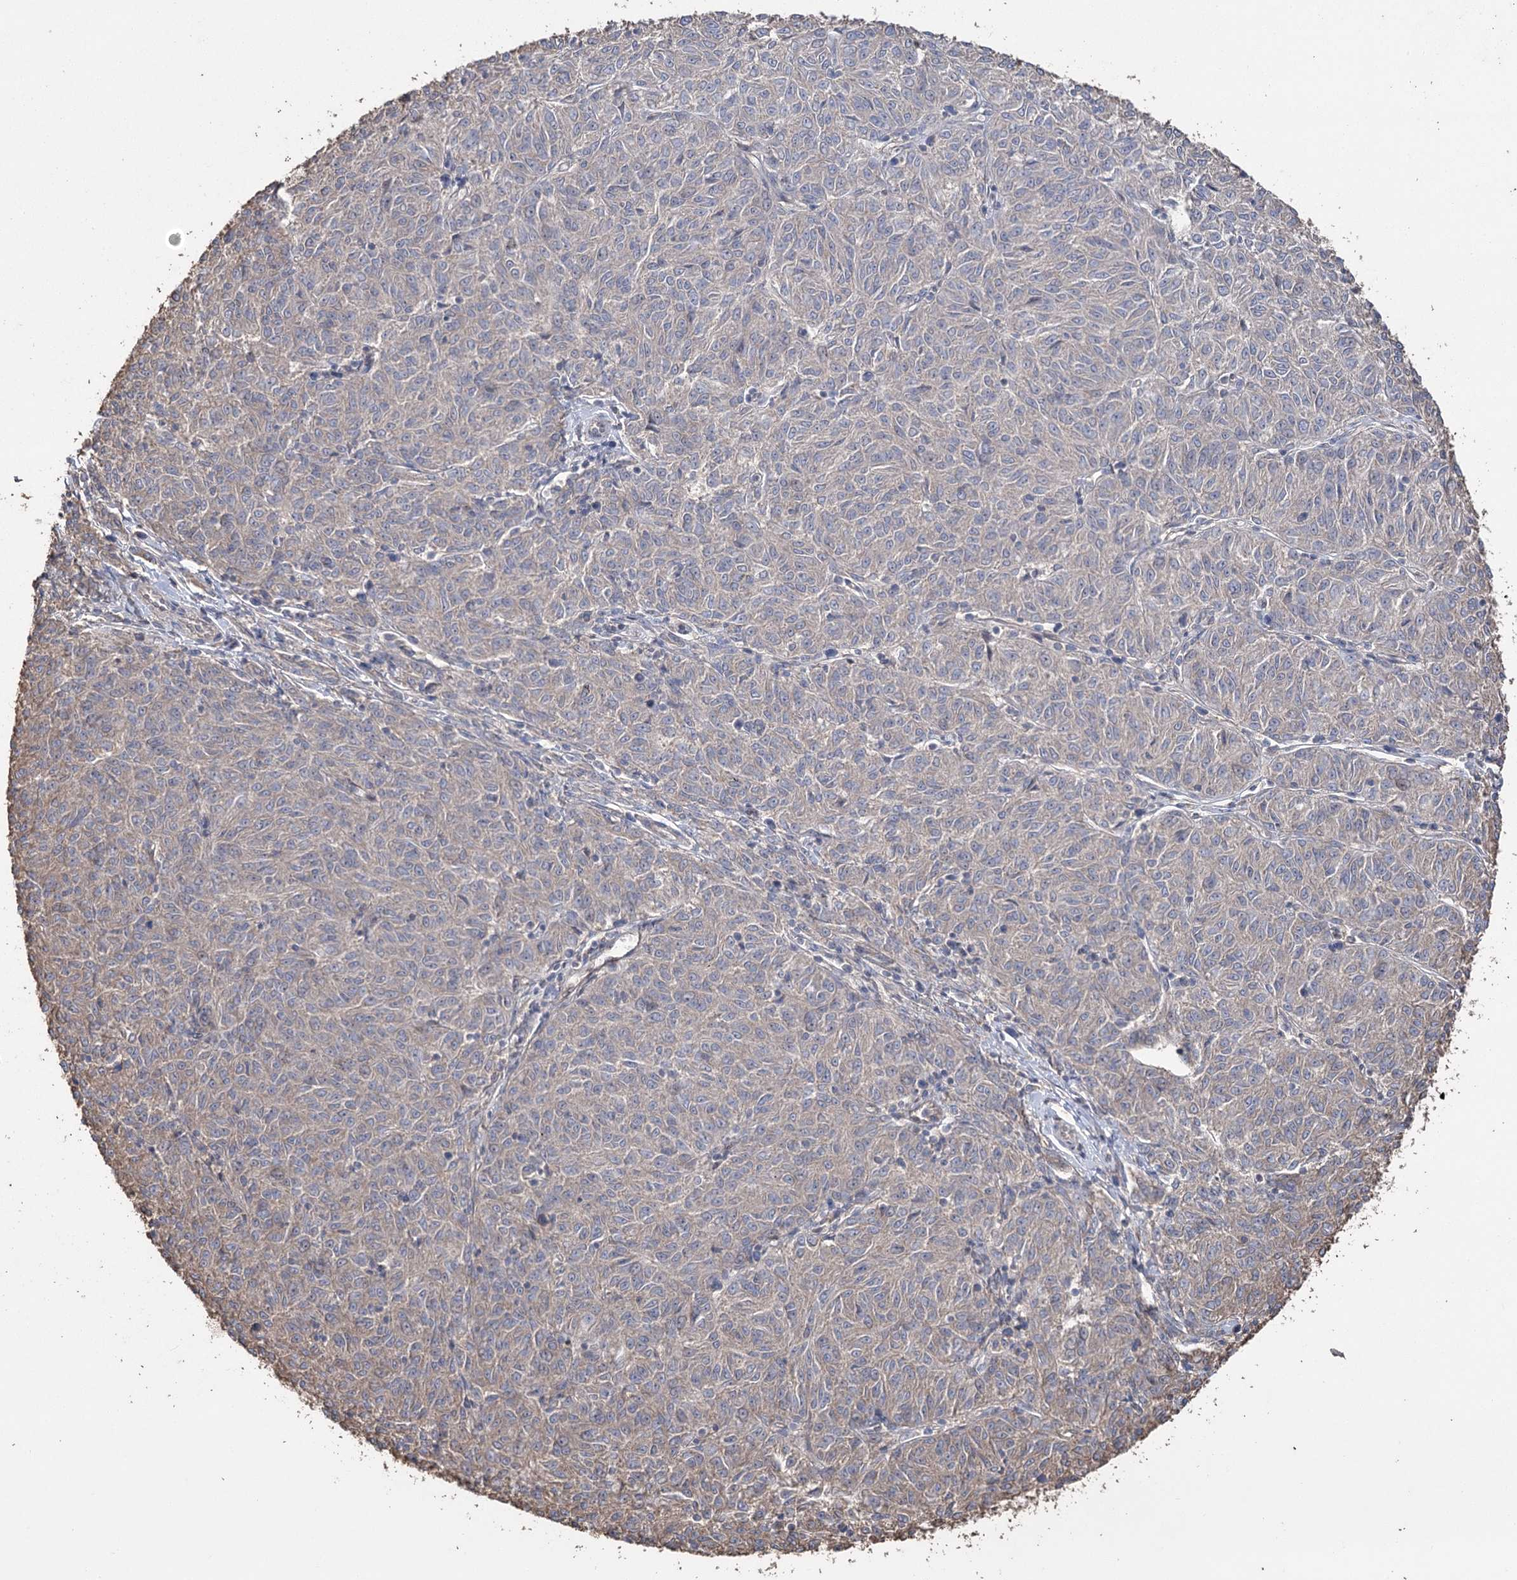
{"staining": {"intensity": "negative", "quantity": "none", "location": "none"}, "tissue": "melanoma", "cell_type": "Tumor cells", "image_type": "cancer", "snomed": [{"axis": "morphology", "description": "Malignant melanoma, NOS"}, {"axis": "topography", "description": "Skin"}], "caption": "This is an immunohistochemistry (IHC) photomicrograph of melanoma. There is no staining in tumor cells.", "gene": "FAM13B", "patient": {"sex": "female", "age": 72}}